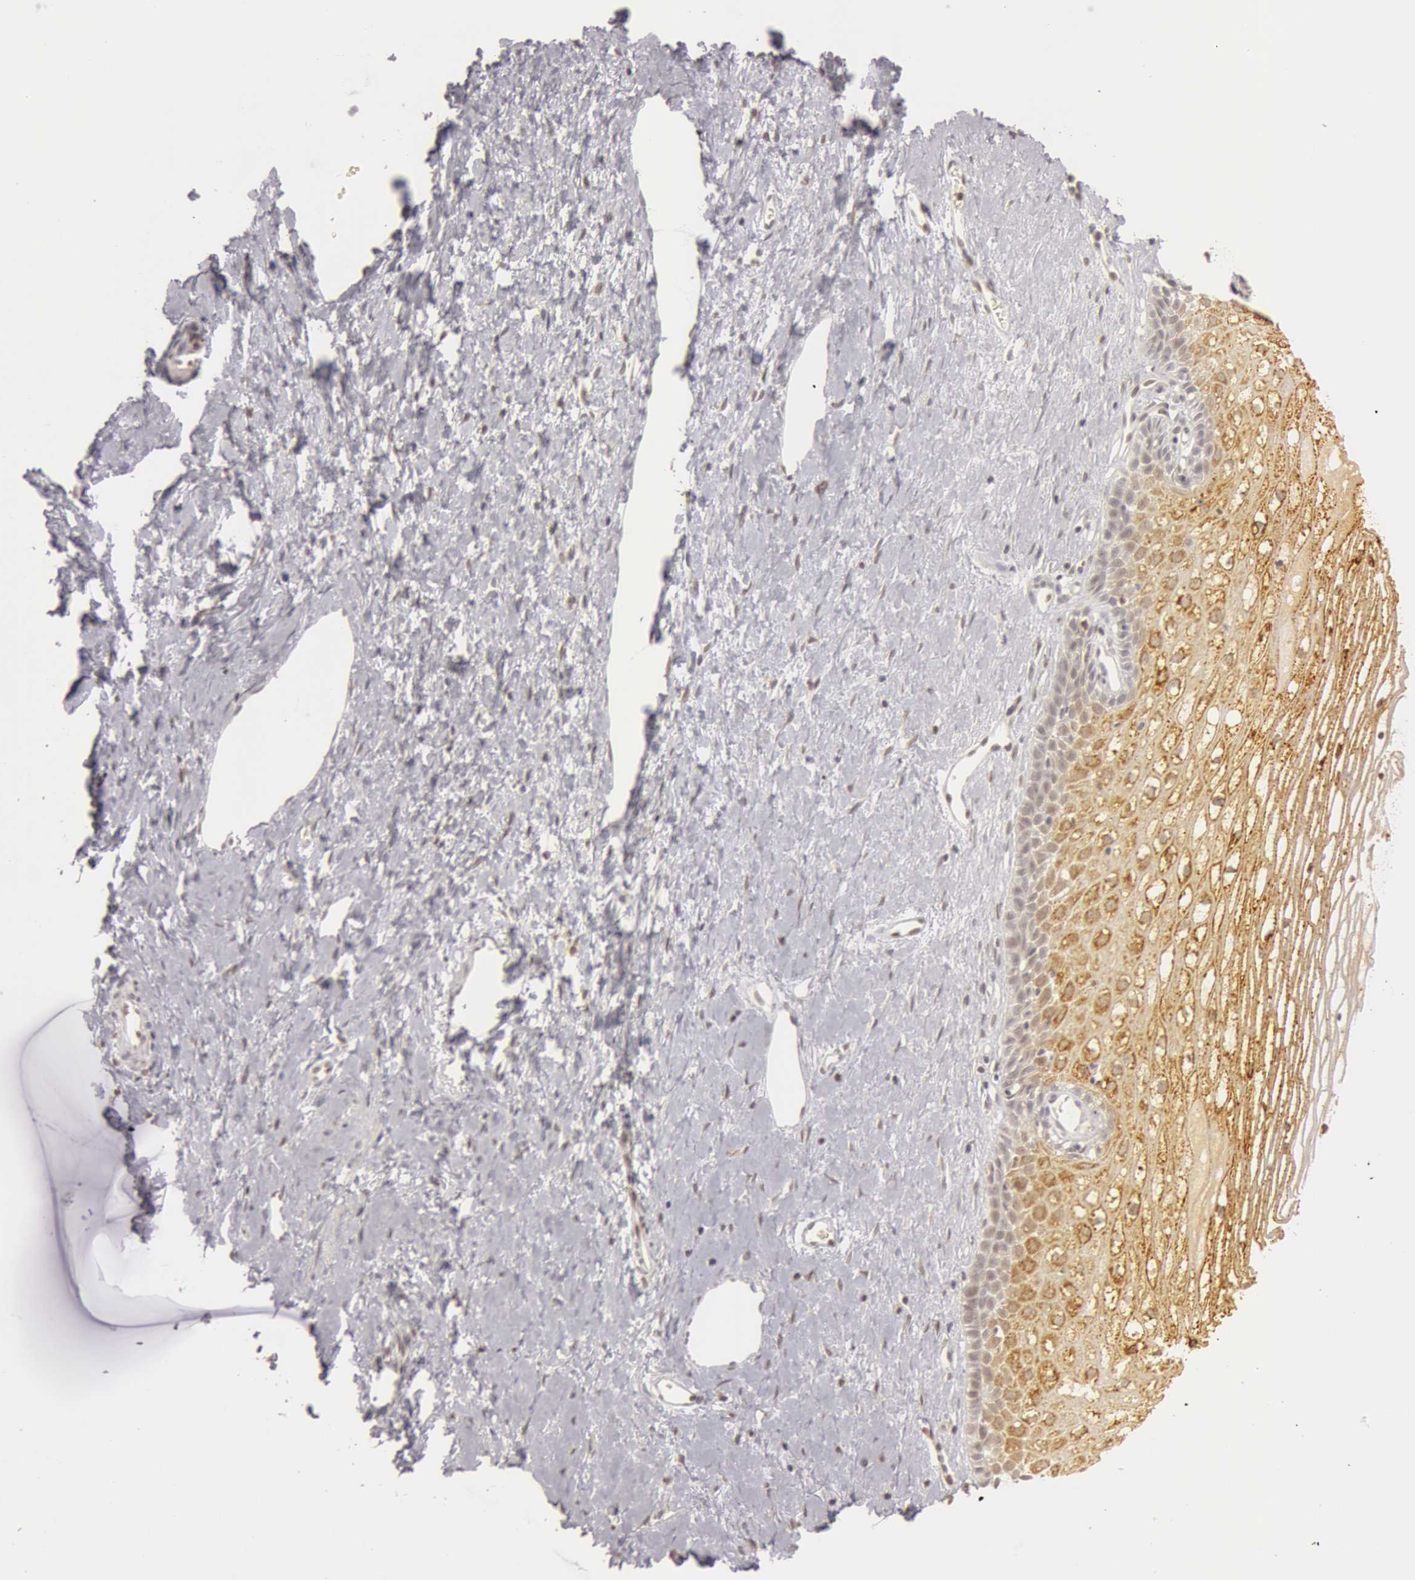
{"staining": {"intensity": "negative", "quantity": "none", "location": "none"}, "tissue": "cervix", "cell_type": "Glandular cells", "image_type": "normal", "snomed": [{"axis": "morphology", "description": "Normal tissue, NOS"}, {"axis": "topography", "description": "Cervix"}], "caption": "Glandular cells show no significant protein staining in normal cervix.", "gene": "OASL", "patient": {"sex": "female", "age": 40}}